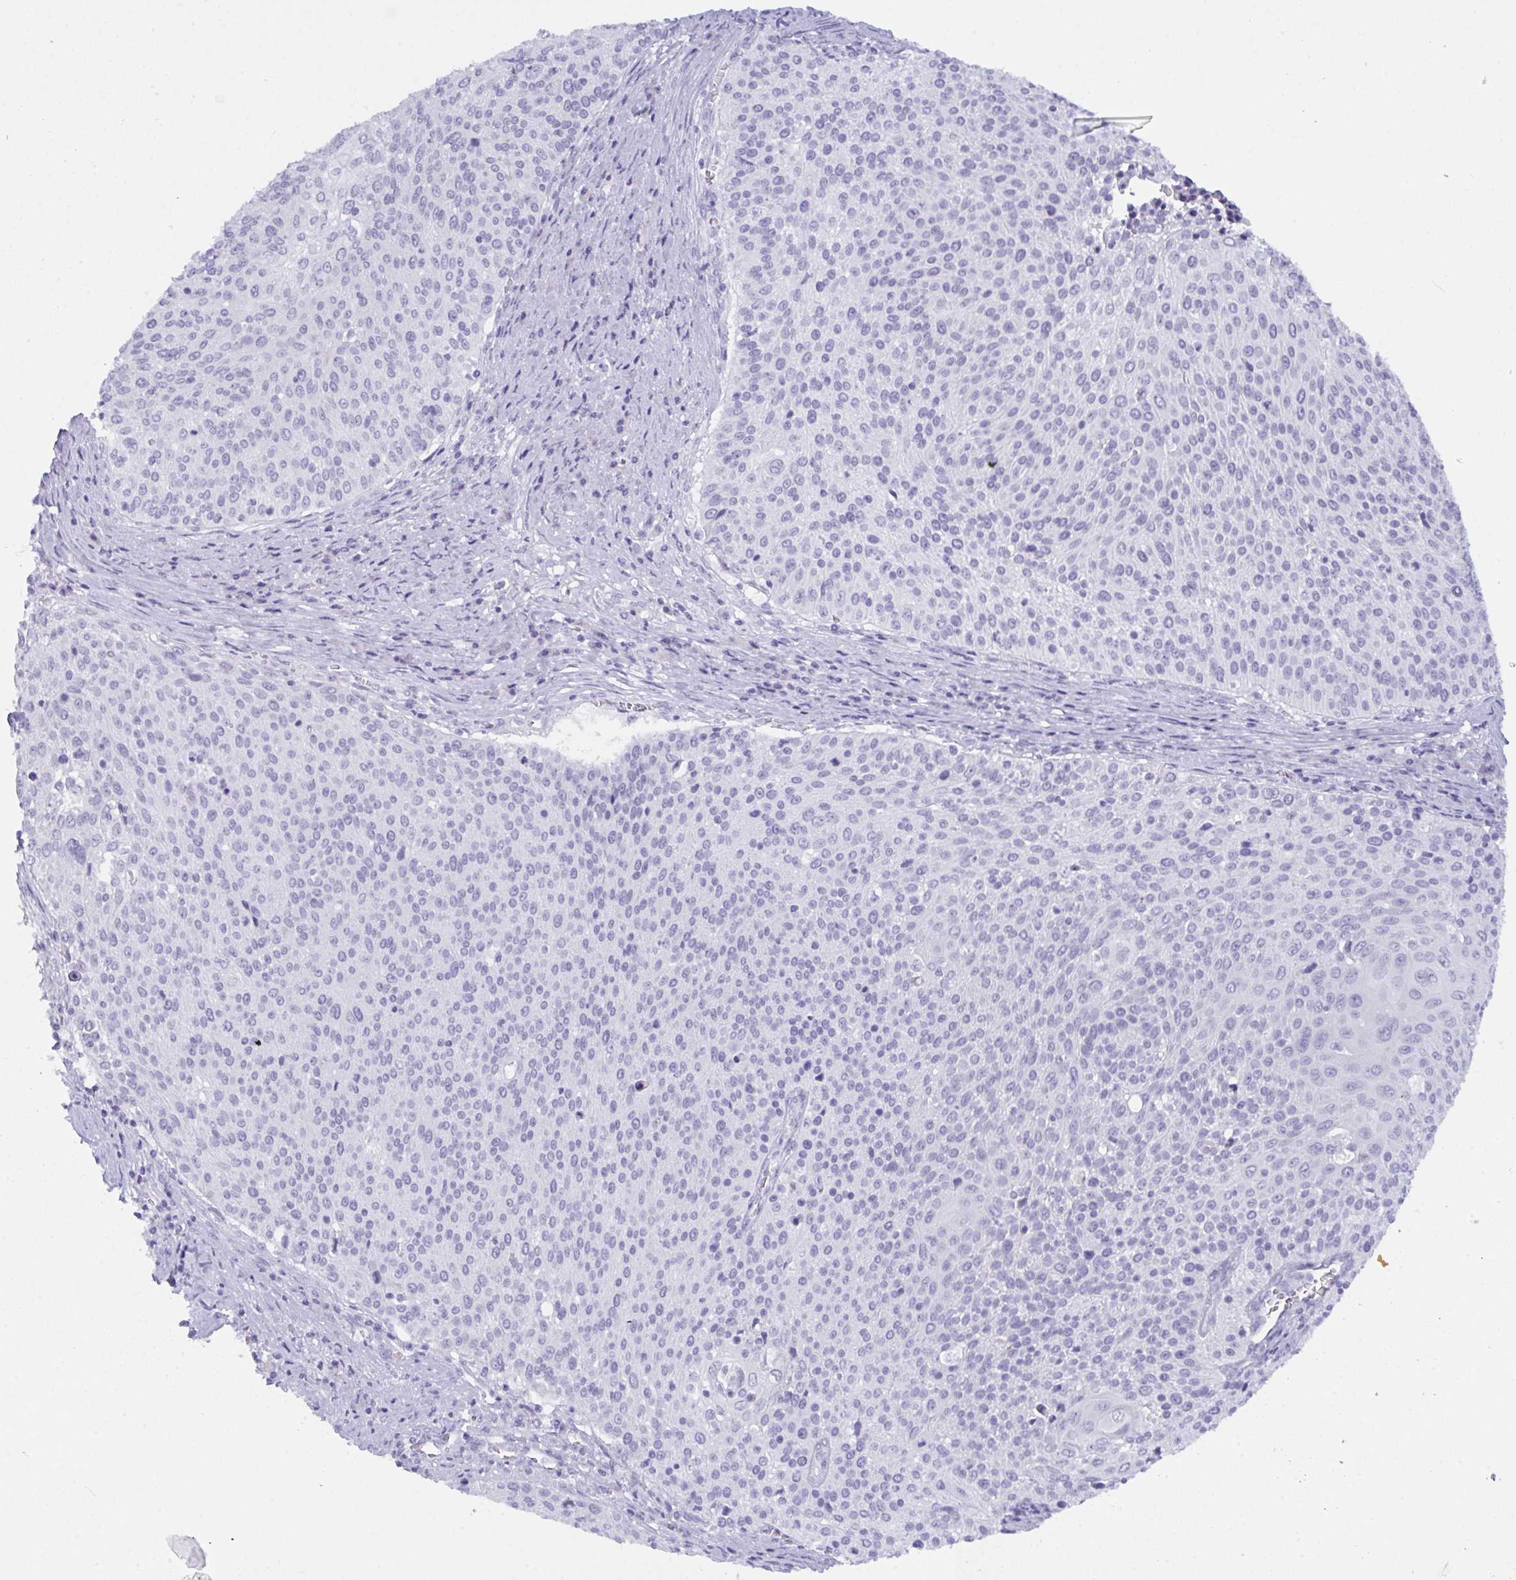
{"staining": {"intensity": "negative", "quantity": "none", "location": "none"}, "tissue": "cervical cancer", "cell_type": "Tumor cells", "image_type": "cancer", "snomed": [{"axis": "morphology", "description": "Squamous cell carcinoma, NOS"}, {"axis": "topography", "description": "Cervix"}], "caption": "Cervical squamous cell carcinoma stained for a protein using IHC shows no expression tumor cells.", "gene": "PRDM9", "patient": {"sex": "female", "age": 31}}